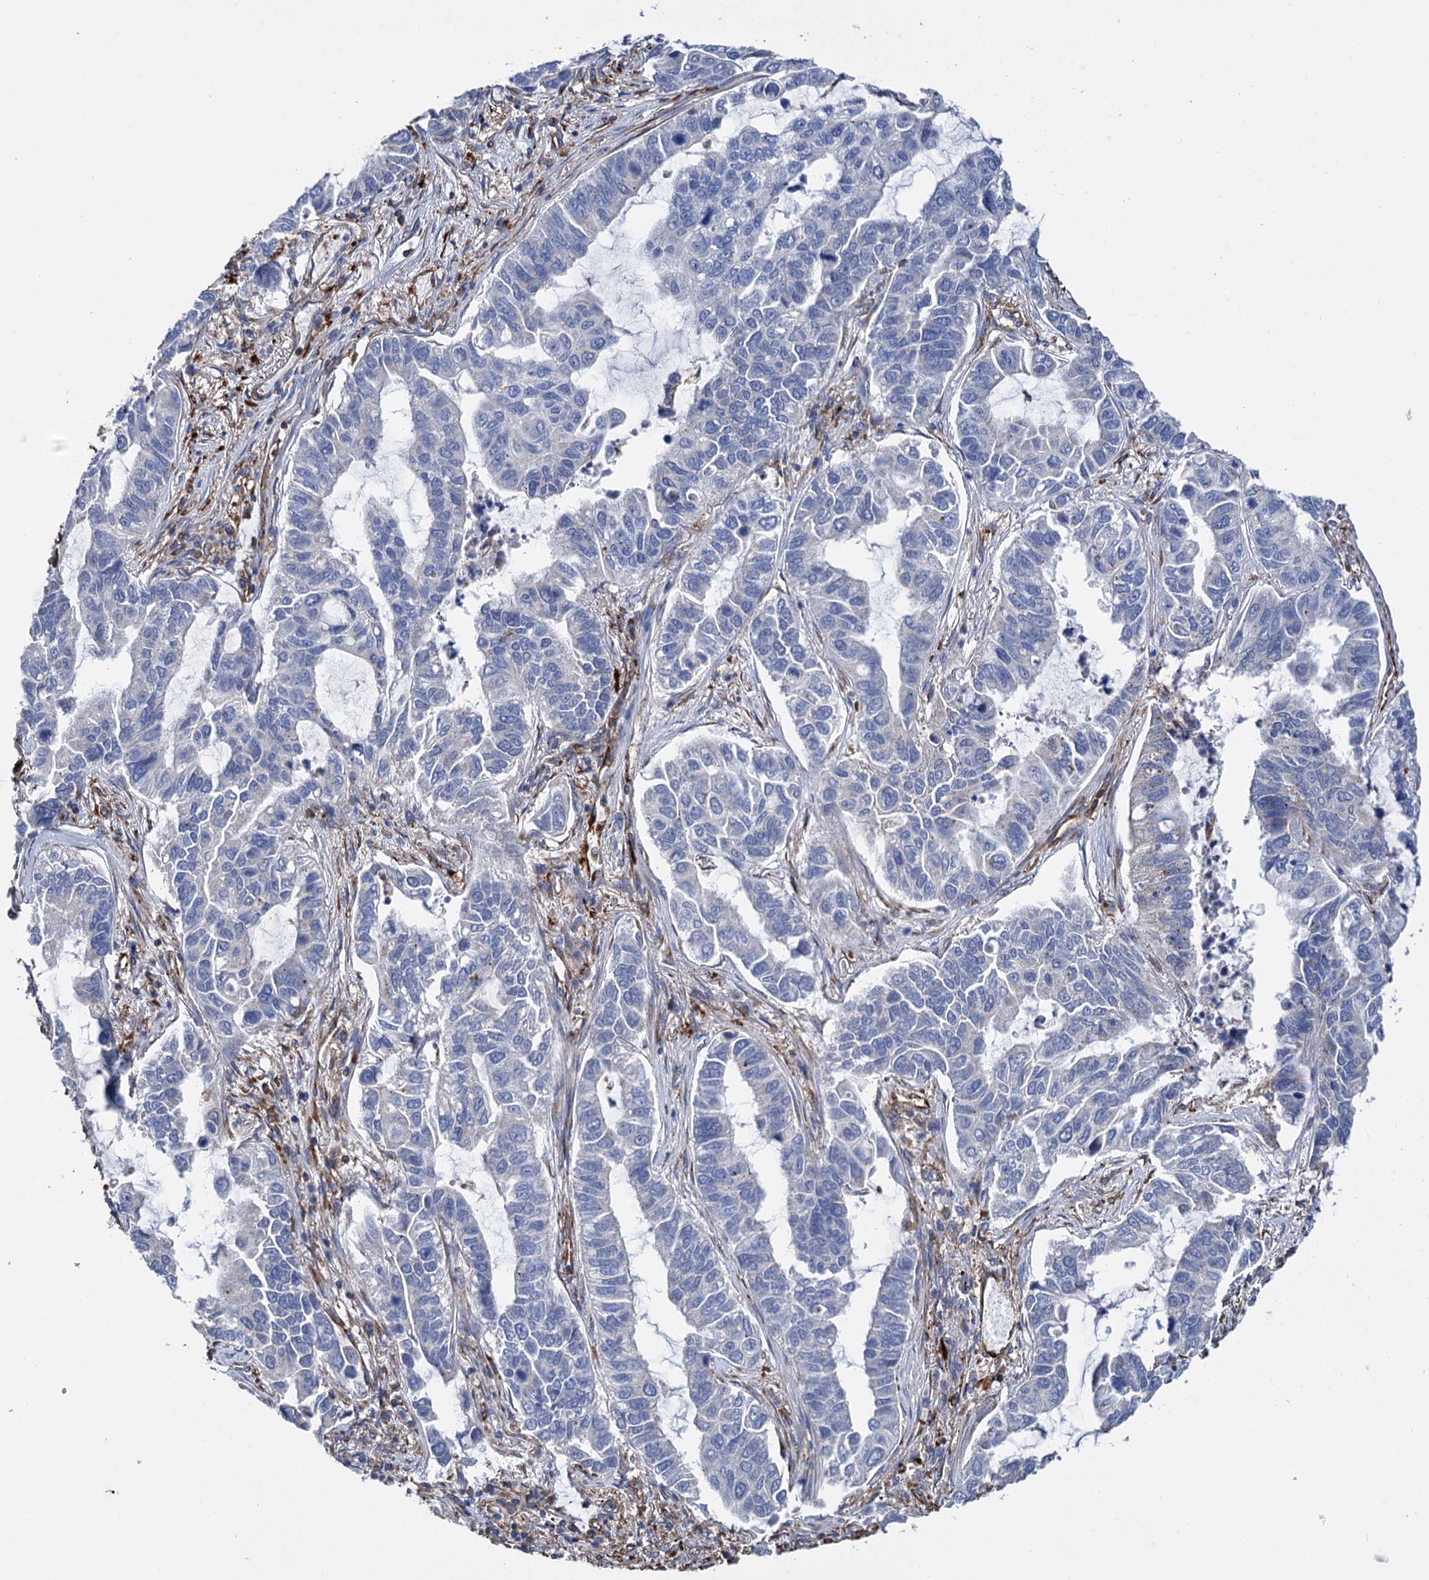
{"staining": {"intensity": "negative", "quantity": "none", "location": "none"}, "tissue": "lung cancer", "cell_type": "Tumor cells", "image_type": "cancer", "snomed": [{"axis": "morphology", "description": "Adenocarcinoma, NOS"}, {"axis": "topography", "description": "Lung"}], "caption": "IHC photomicrograph of human lung cancer stained for a protein (brown), which displays no staining in tumor cells.", "gene": "SCPEP1", "patient": {"sex": "male", "age": 64}}